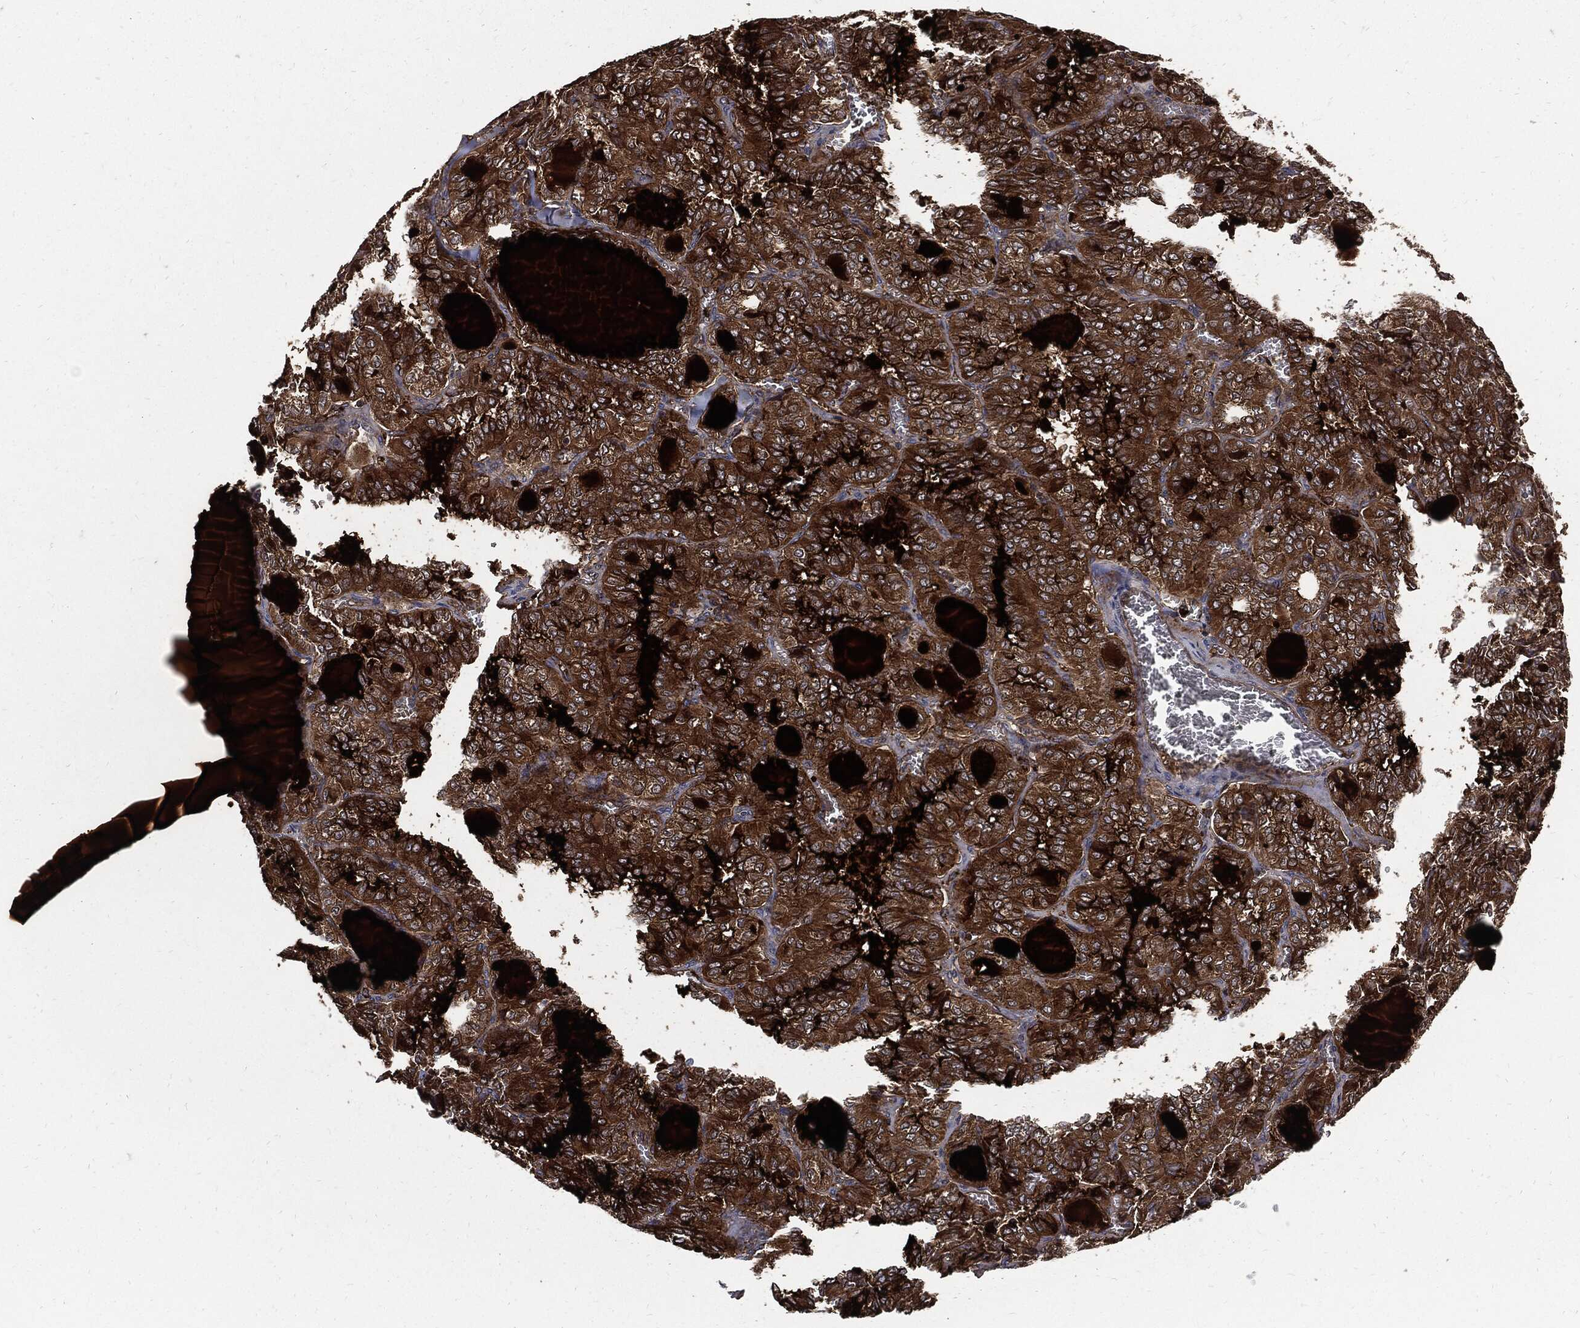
{"staining": {"intensity": "strong", "quantity": ">75%", "location": "cytoplasmic/membranous"}, "tissue": "thyroid cancer", "cell_type": "Tumor cells", "image_type": "cancer", "snomed": [{"axis": "morphology", "description": "Papillary adenocarcinoma, NOS"}, {"axis": "topography", "description": "Thyroid gland"}], "caption": "The micrograph displays immunohistochemical staining of papillary adenocarcinoma (thyroid). There is strong cytoplasmic/membranous positivity is appreciated in approximately >75% of tumor cells.", "gene": "CLU", "patient": {"sex": "female", "age": 41}}